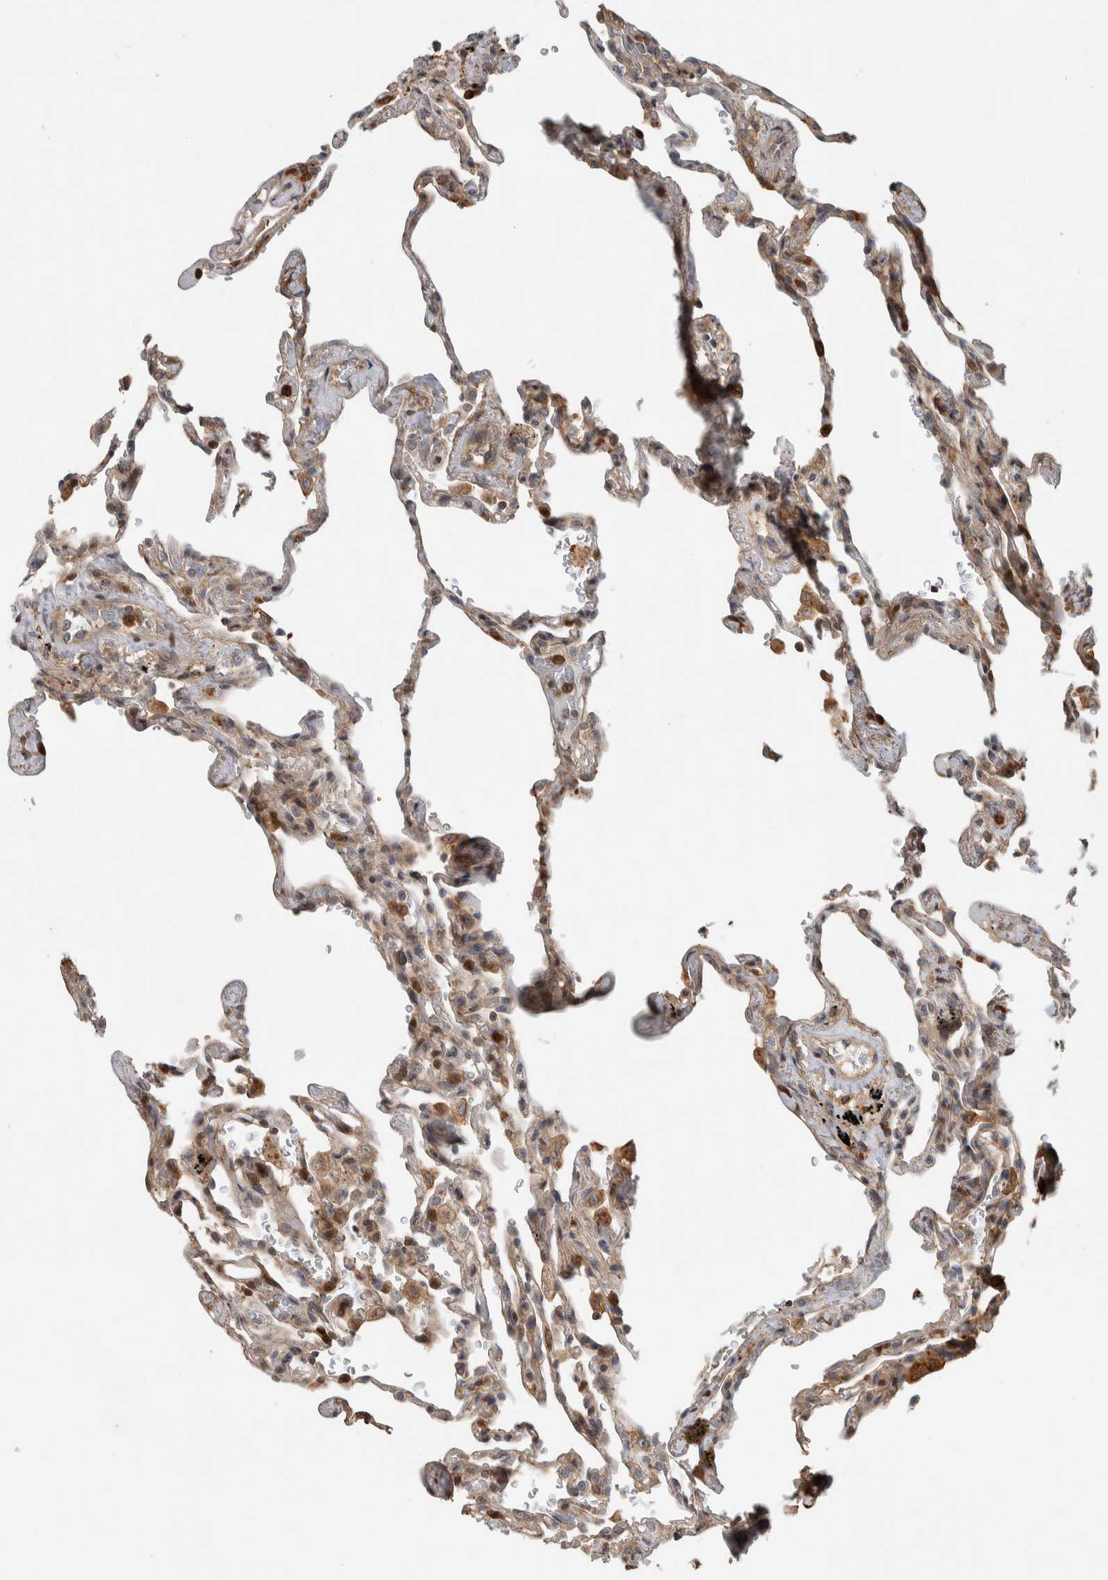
{"staining": {"intensity": "weak", "quantity": "25%-75%", "location": "cytoplasmic/membranous"}, "tissue": "lung", "cell_type": "Alveolar cells", "image_type": "normal", "snomed": [{"axis": "morphology", "description": "Normal tissue, NOS"}, {"axis": "topography", "description": "Lung"}], "caption": "Weak cytoplasmic/membranous protein positivity is identified in approximately 25%-75% of alveolar cells in lung.", "gene": "CNTROB", "patient": {"sex": "male", "age": 59}}